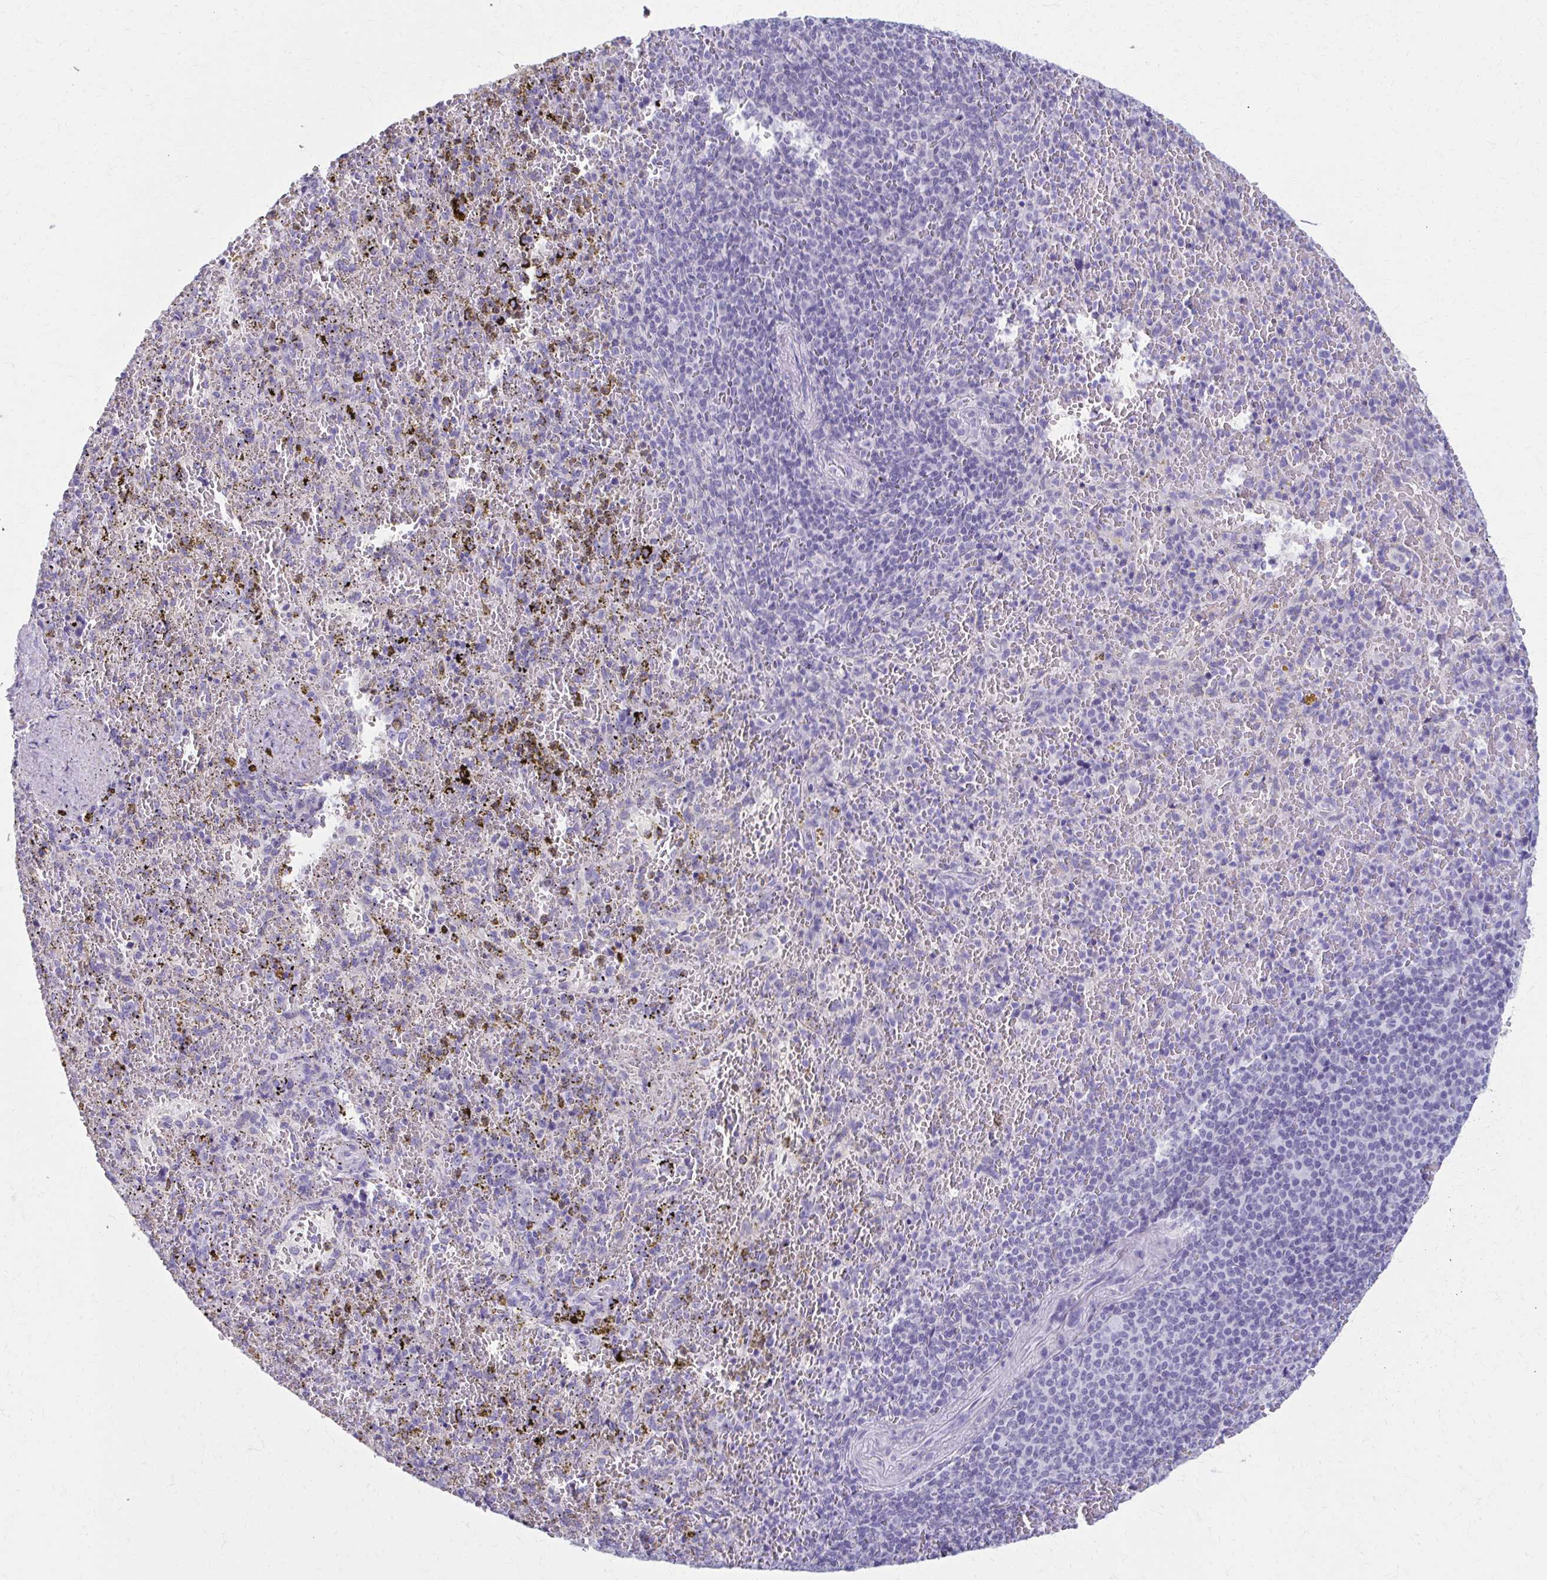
{"staining": {"intensity": "negative", "quantity": "none", "location": "none"}, "tissue": "spleen", "cell_type": "Cells in red pulp", "image_type": "normal", "snomed": [{"axis": "morphology", "description": "Normal tissue, NOS"}, {"axis": "topography", "description": "Spleen"}], "caption": "Immunohistochemistry of normal spleen displays no staining in cells in red pulp.", "gene": "MPLKIP", "patient": {"sex": "female", "age": 50}}